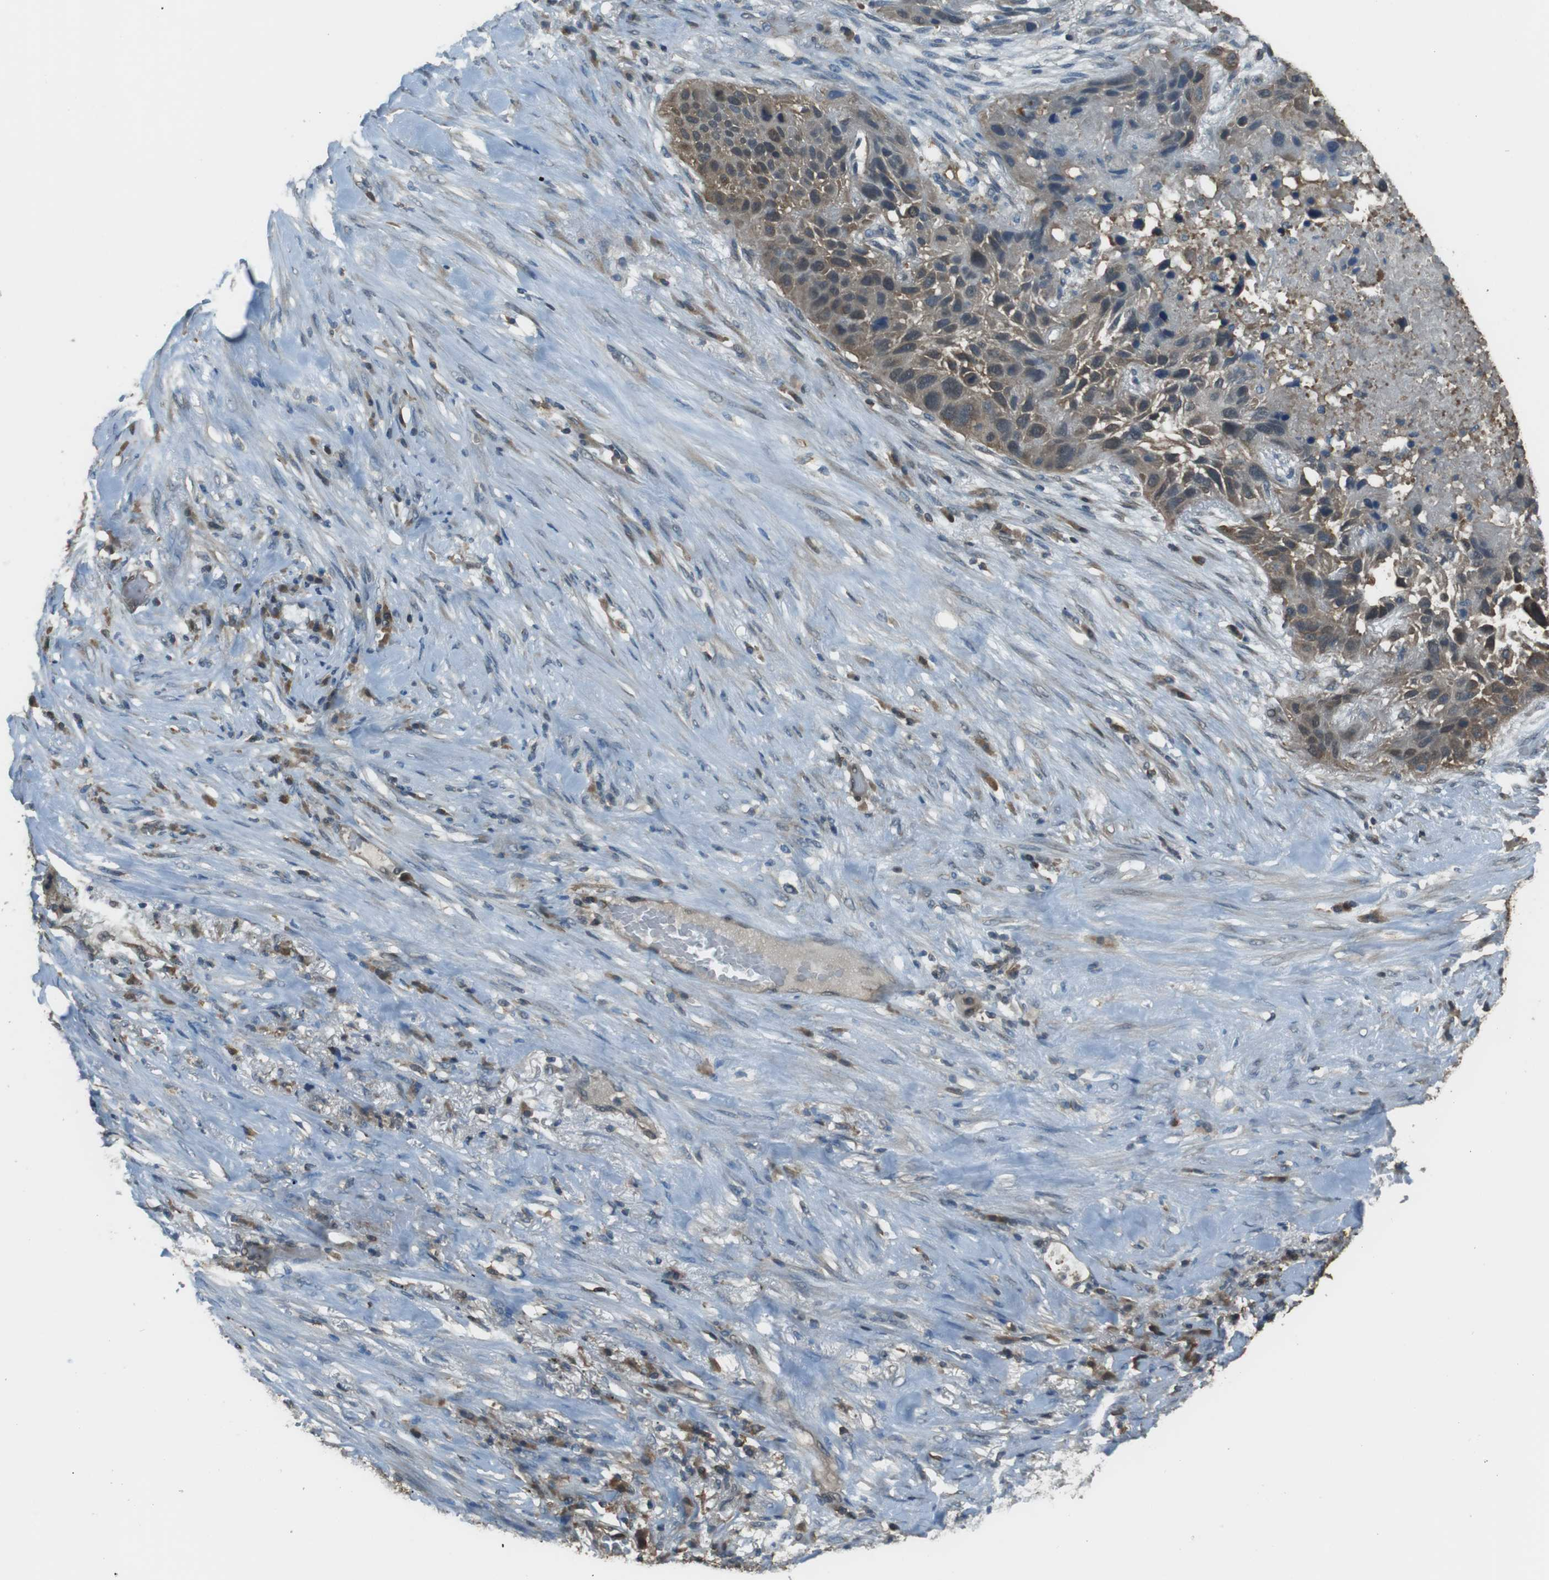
{"staining": {"intensity": "moderate", "quantity": ">75%", "location": "cytoplasmic/membranous"}, "tissue": "lung cancer", "cell_type": "Tumor cells", "image_type": "cancer", "snomed": [{"axis": "morphology", "description": "Squamous cell carcinoma, NOS"}, {"axis": "topography", "description": "Lung"}], "caption": "Immunohistochemical staining of human squamous cell carcinoma (lung) reveals moderate cytoplasmic/membranous protein staining in about >75% of tumor cells. (DAB IHC, brown staining for protein, blue staining for nuclei).", "gene": "TWSG1", "patient": {"sex": "male", "age": 57}}